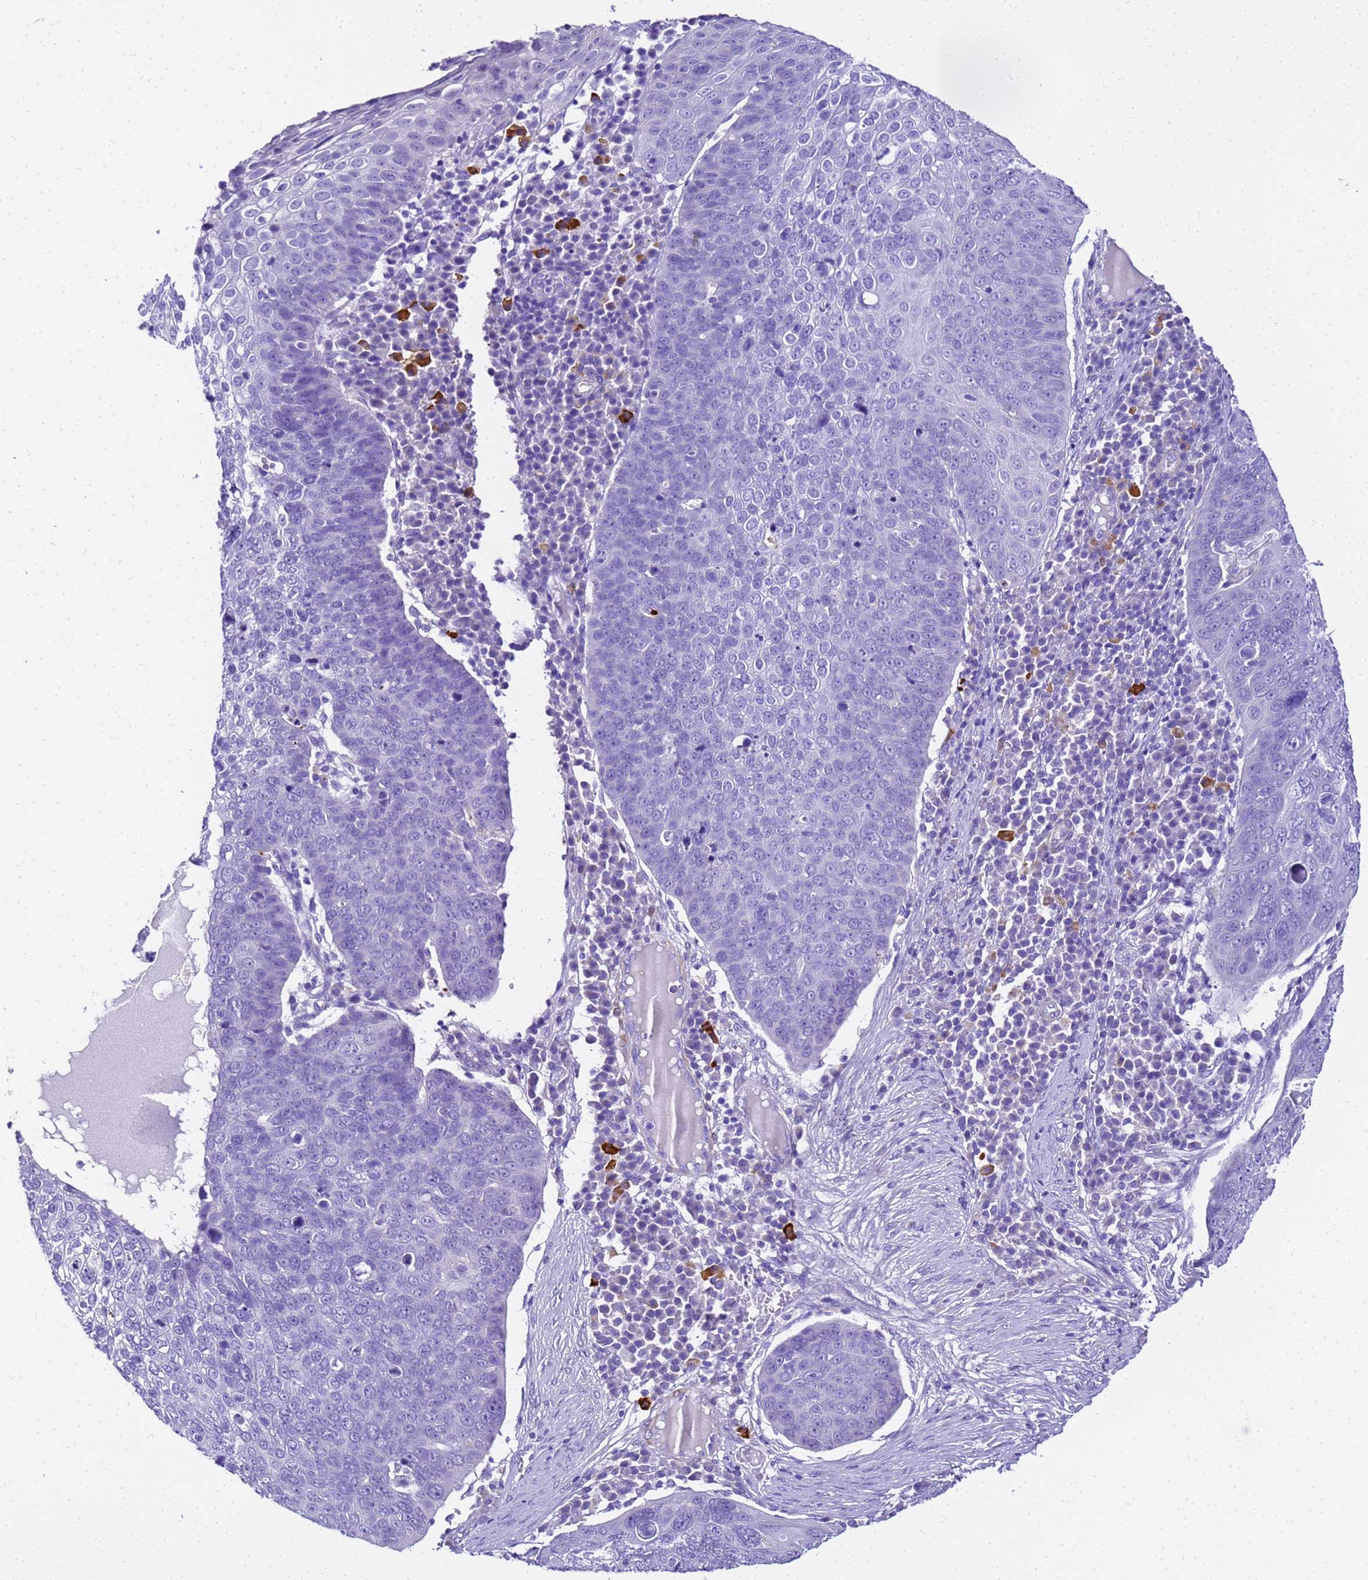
{"staining": {"intensity": "negative", "quantity": "none", "location": "none"}, "tissue": "skin cancer", "cell_type": "Tumor cells", "image_type": "cancer", "snomed": [{"axis": "morphology", "description": "Squamous cell carcinoma, NOS"}, {"axis": "topography", "description": "Skin"}], "caption": "This is an immunohistochemistry photomicrograph of human squamous cell carcinoma (skin). There is no positivity in tumor cells.", "gene": "HSPB6", "patient": {"sex": "male", "age": 71}}